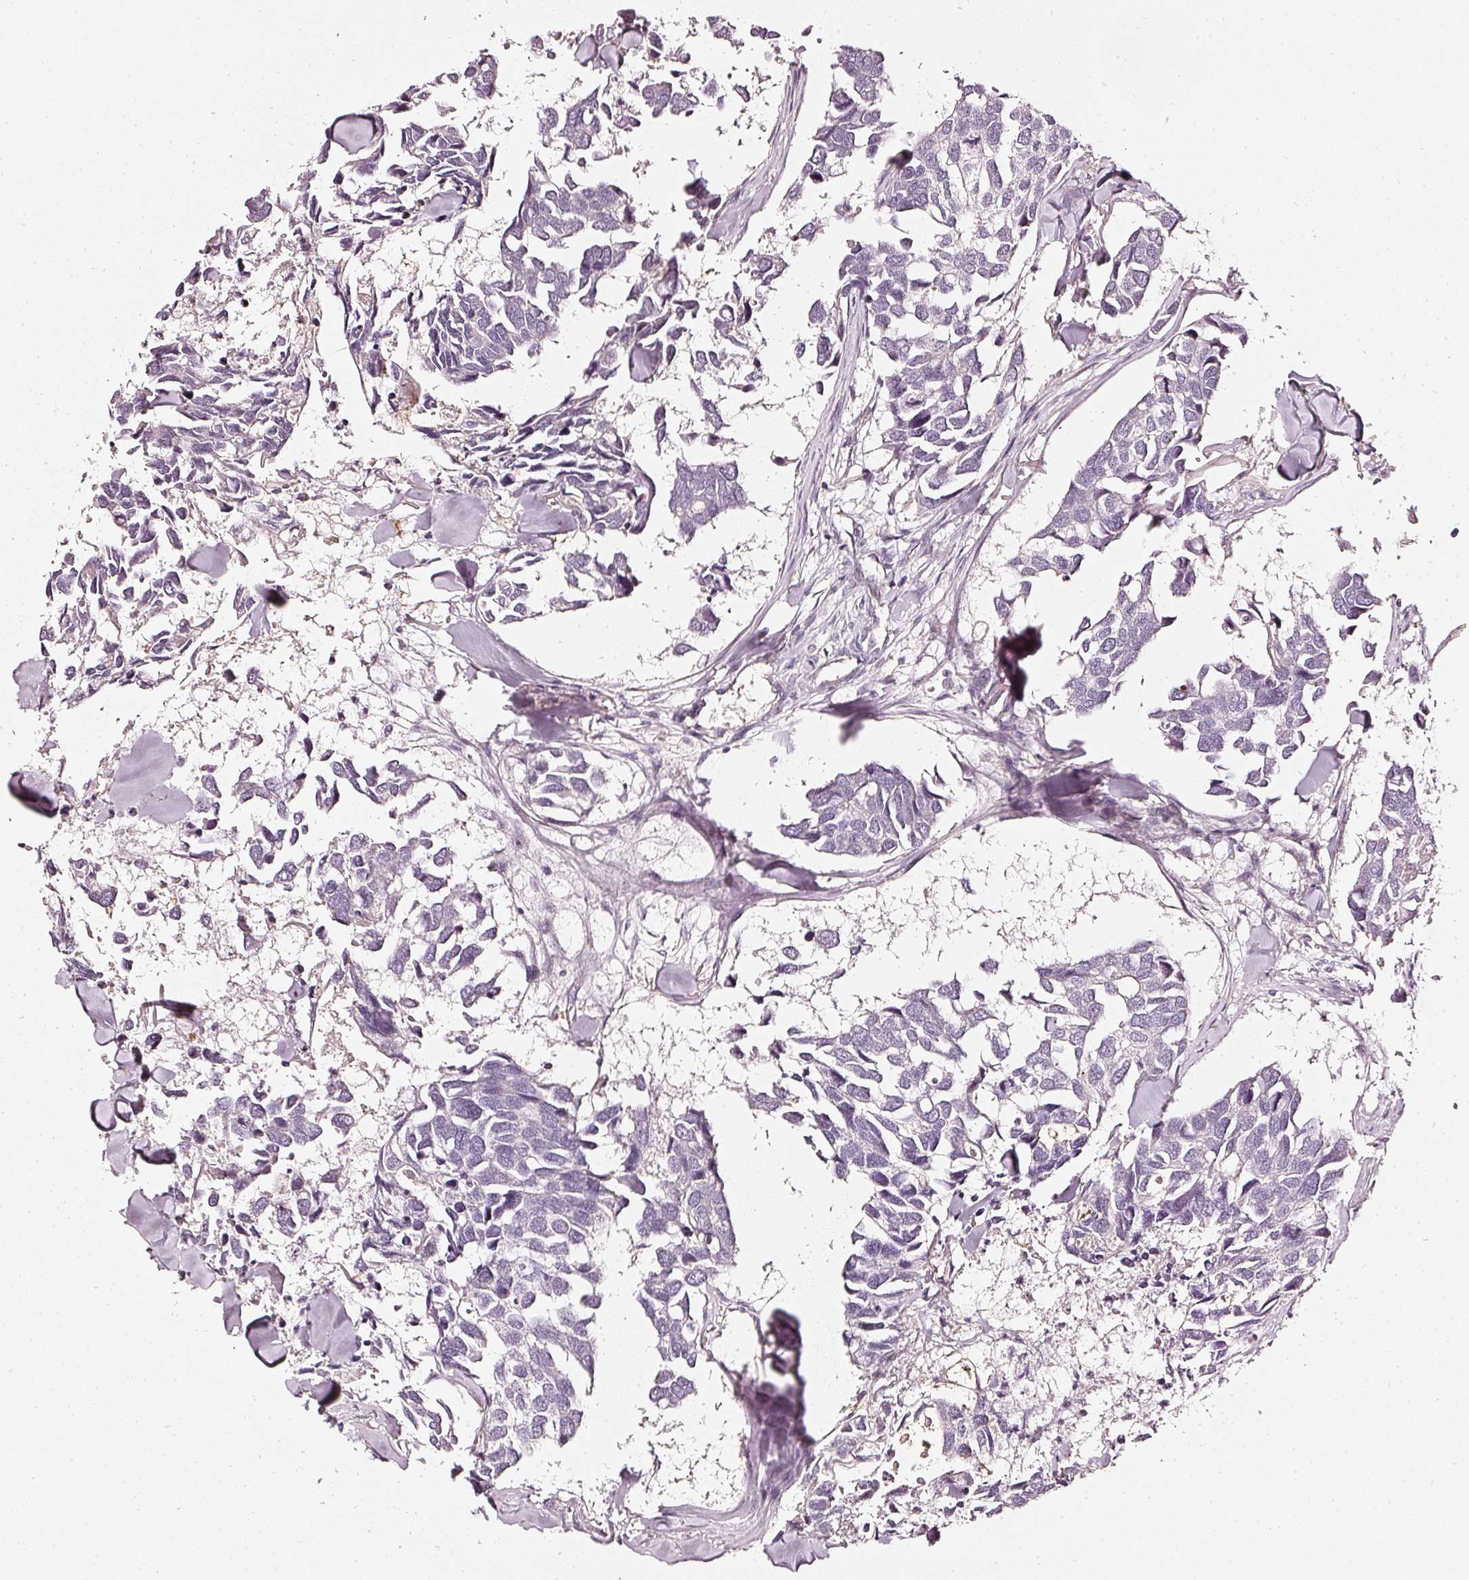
{"staining": {"intensity": "negative", "quantity": "none", "location": "none"}, "tissue": "breast cancer", "cell_type": "Tumor cells", "image_type": "cancer", "snomed": [{"axis": "morphology", "description": "Duct carcinoma"}, {"axis": "topography", "description": "Breast"}], "caption": "High power microscopy image of an immunohistochemistry (IHC) micrograph of breast infiltrating ductal carcinoma, revealing no significant expression in tumor cells. (DAB IHC, high magnification).", "gene": "CNP", "patient": {"sex": "female", "age": 83}}